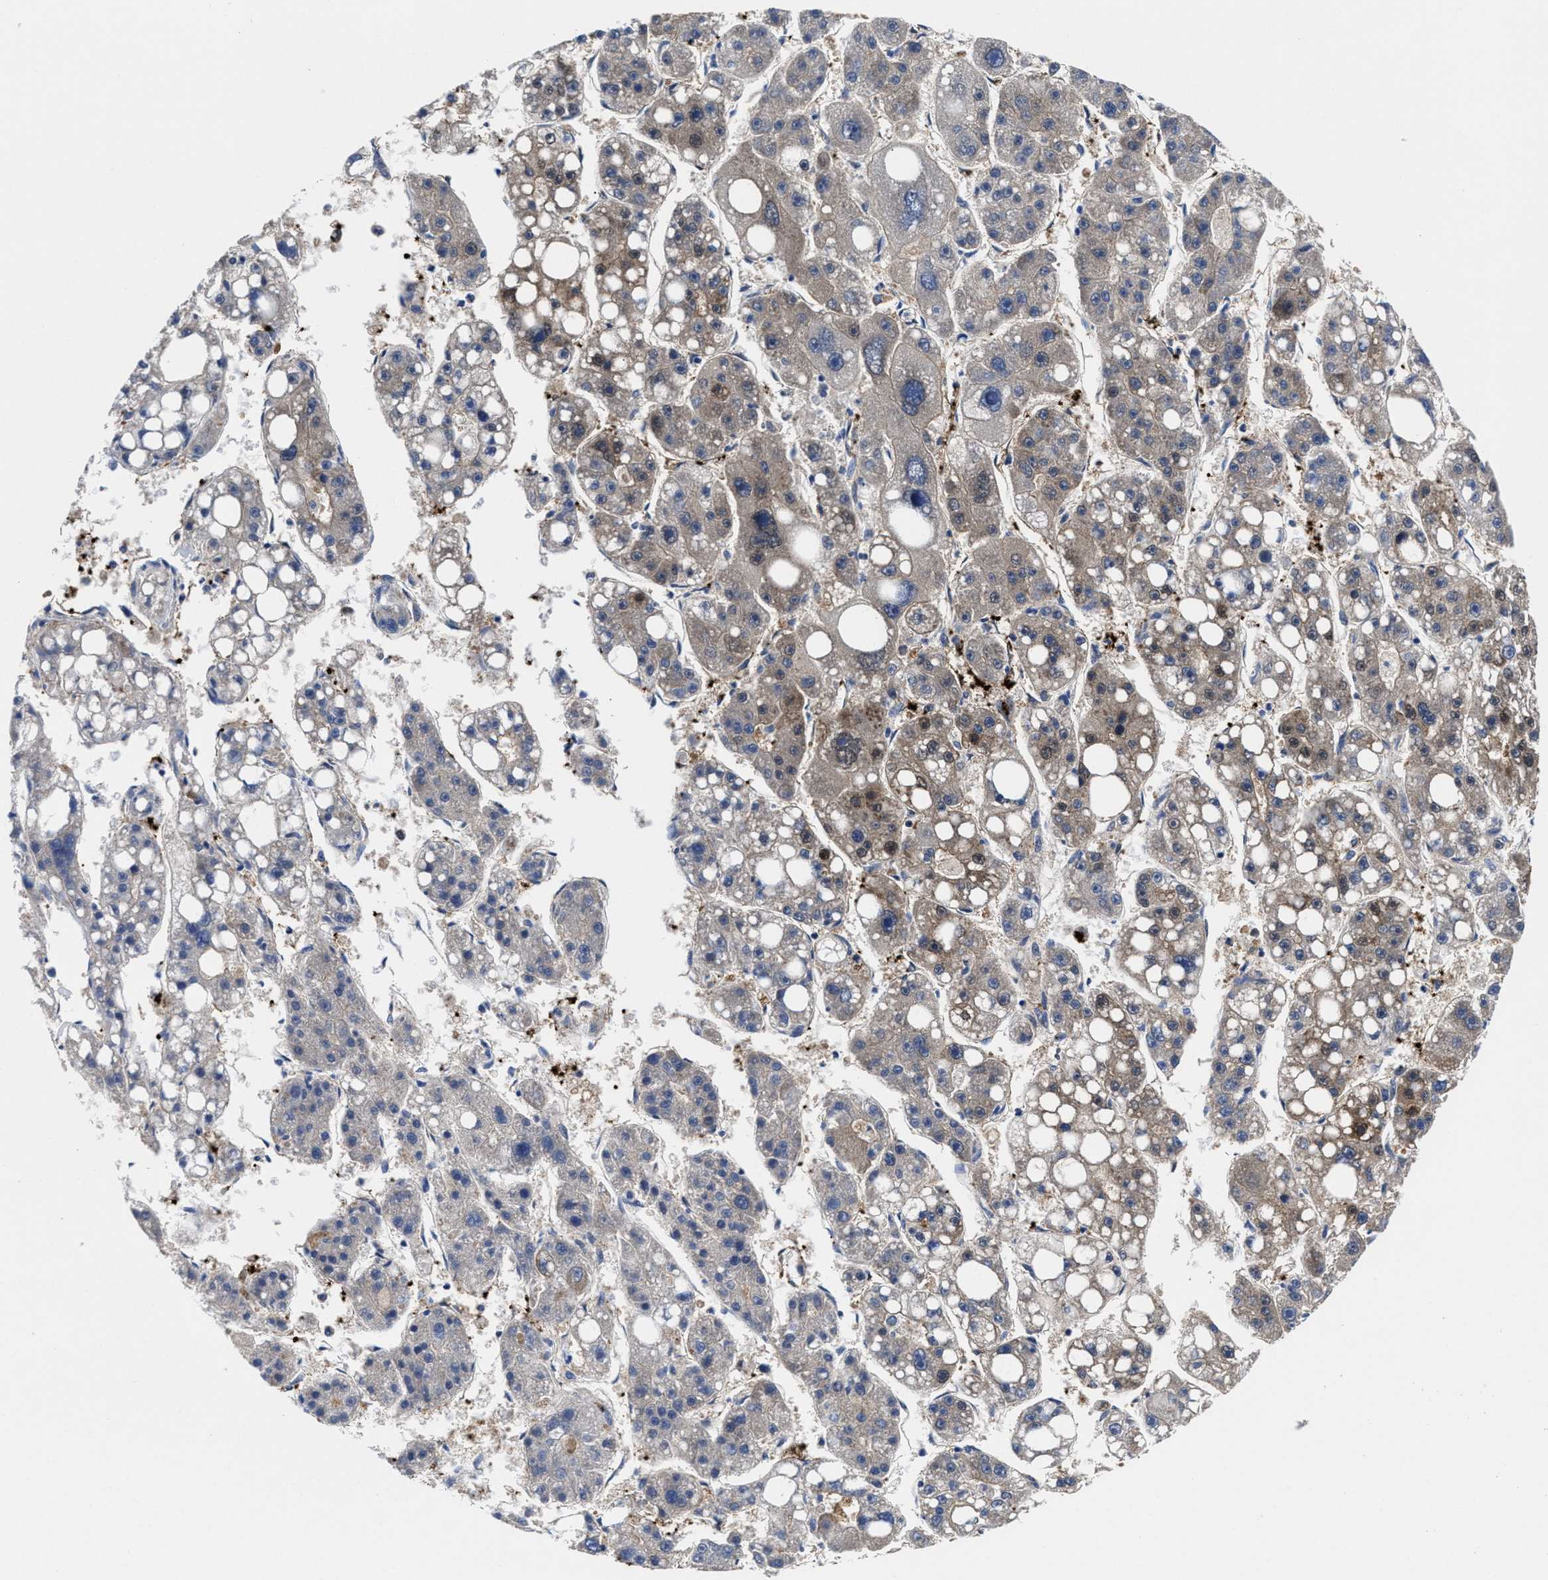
{"staining": {"intensity": "moderate", "quantity": "<25%", "location": "cytoplasmic/membranous"}, "tissue": "liver cancer", "cell_type": "Tumor cells", "image_type": "cancer", "snomed": [{"axis": "morphology", "description": "Carcinoma, Hepatocellular, NOS"}, {"axis": "topography", "description": "Liver"}], "caption": "Immunohistochemical staining of human liver hepatocellular carcinoma exhibits moderate cytoplasmic/membranous protein staining in about <25% of tumor cells. The staining was performed using DAB (3,3'-diaminobenzidine) to visualize the protein expression in brown, while the nuclei were stained in blue with hematoxylin (Magnification: 20x).", "gene": "ACLY", "patient": {"sex": "female", "age": 61}}